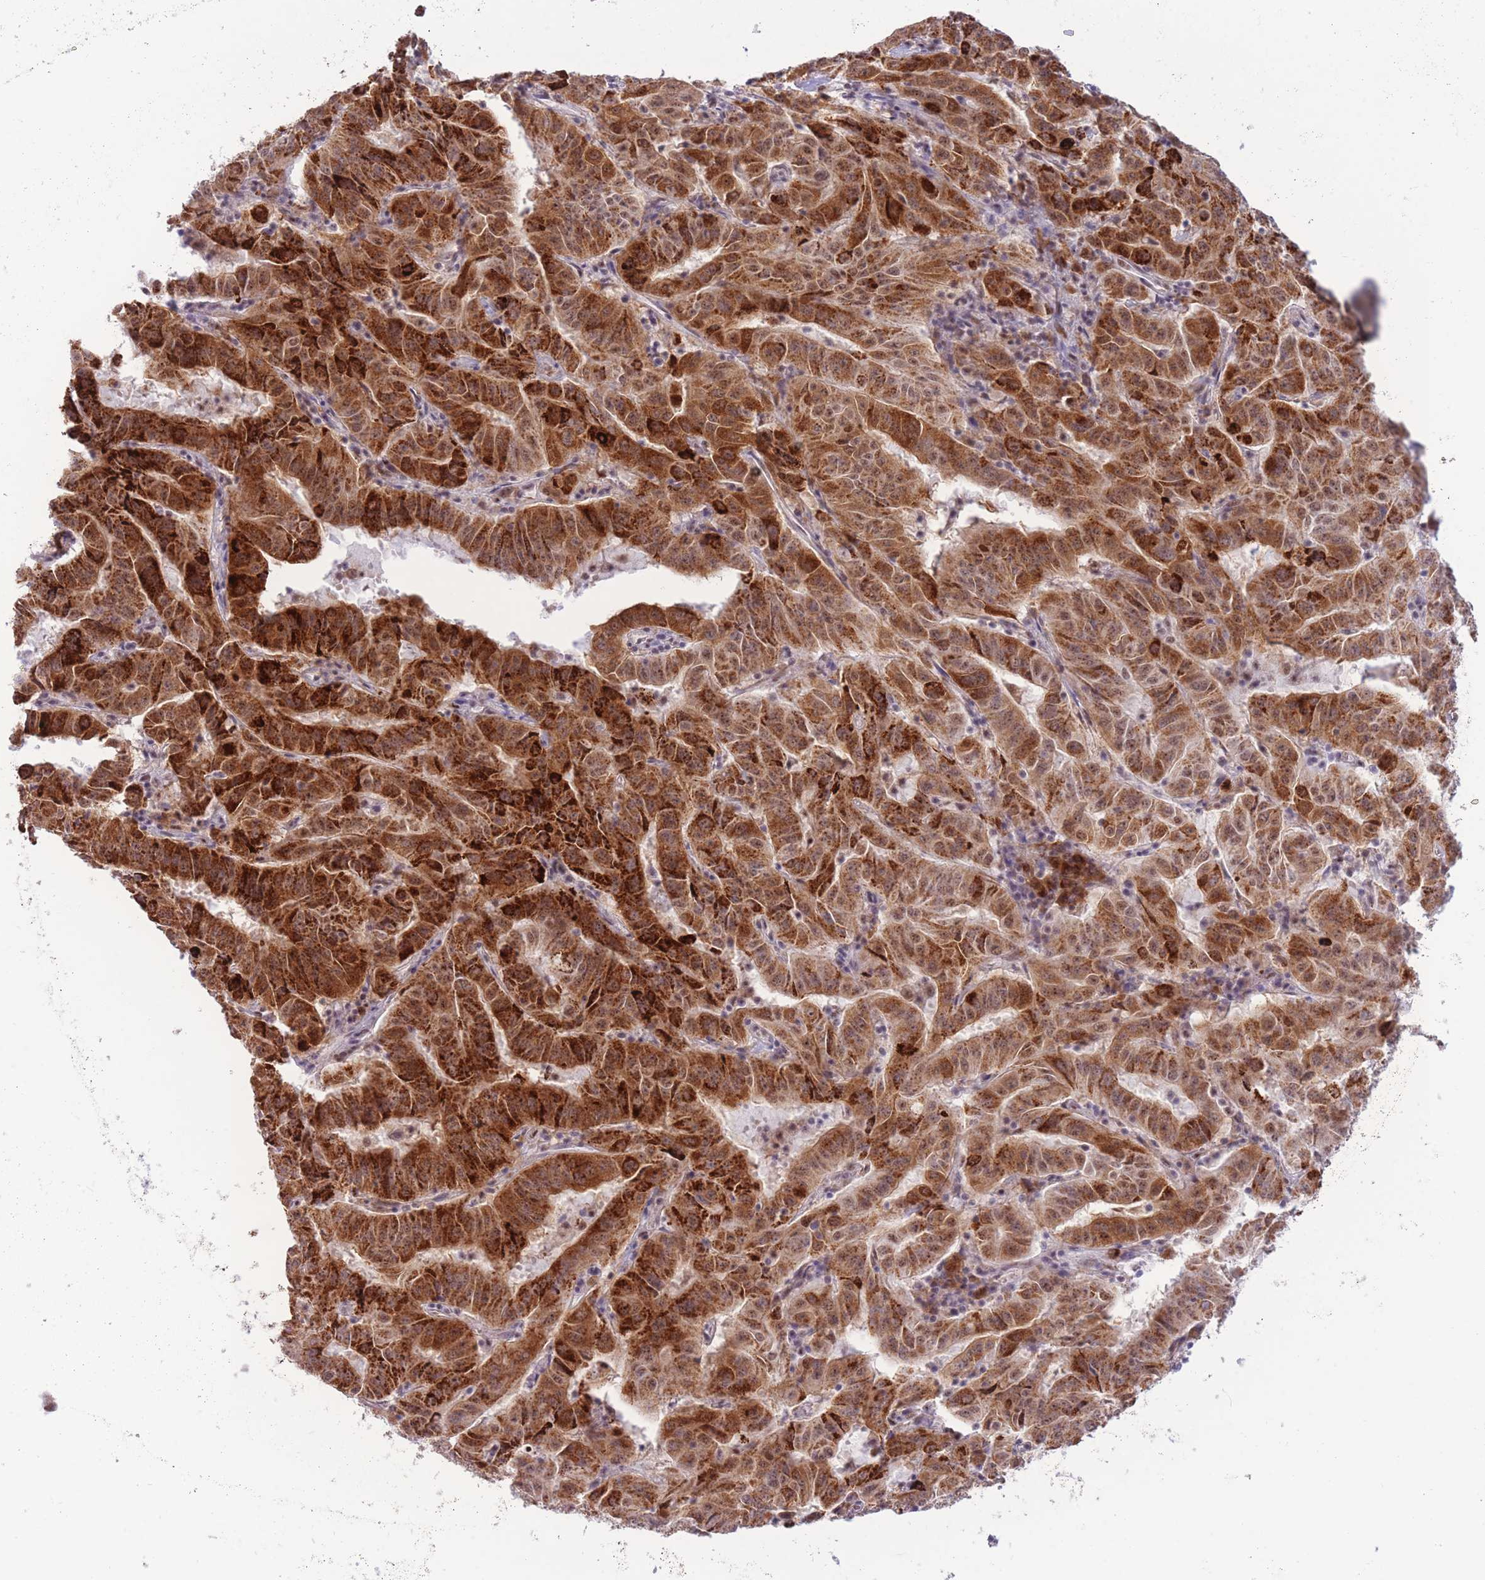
{"staining": {"intensity": "strong", "quantity": ">75%", "location": "cytoplasmic/membranous"}, "tissue": "pancreatic cancer", "cell_type": "Tumor cells", "image_type": "cancer", "snomed": [{"axis": "morphology", "description": "Adenocarcinoma, NOS"}, {"axis": "topography", "description": "Pancreas"}], "caption": "Protein positivity by IHC demonstrates strong cytoplasmic/membranous expression in approximately >75% of tumor cells in adenocarcinoma (pancreatic).", "gene": "CYP2B6", "patient": {"sex": "male", "age": 63}}